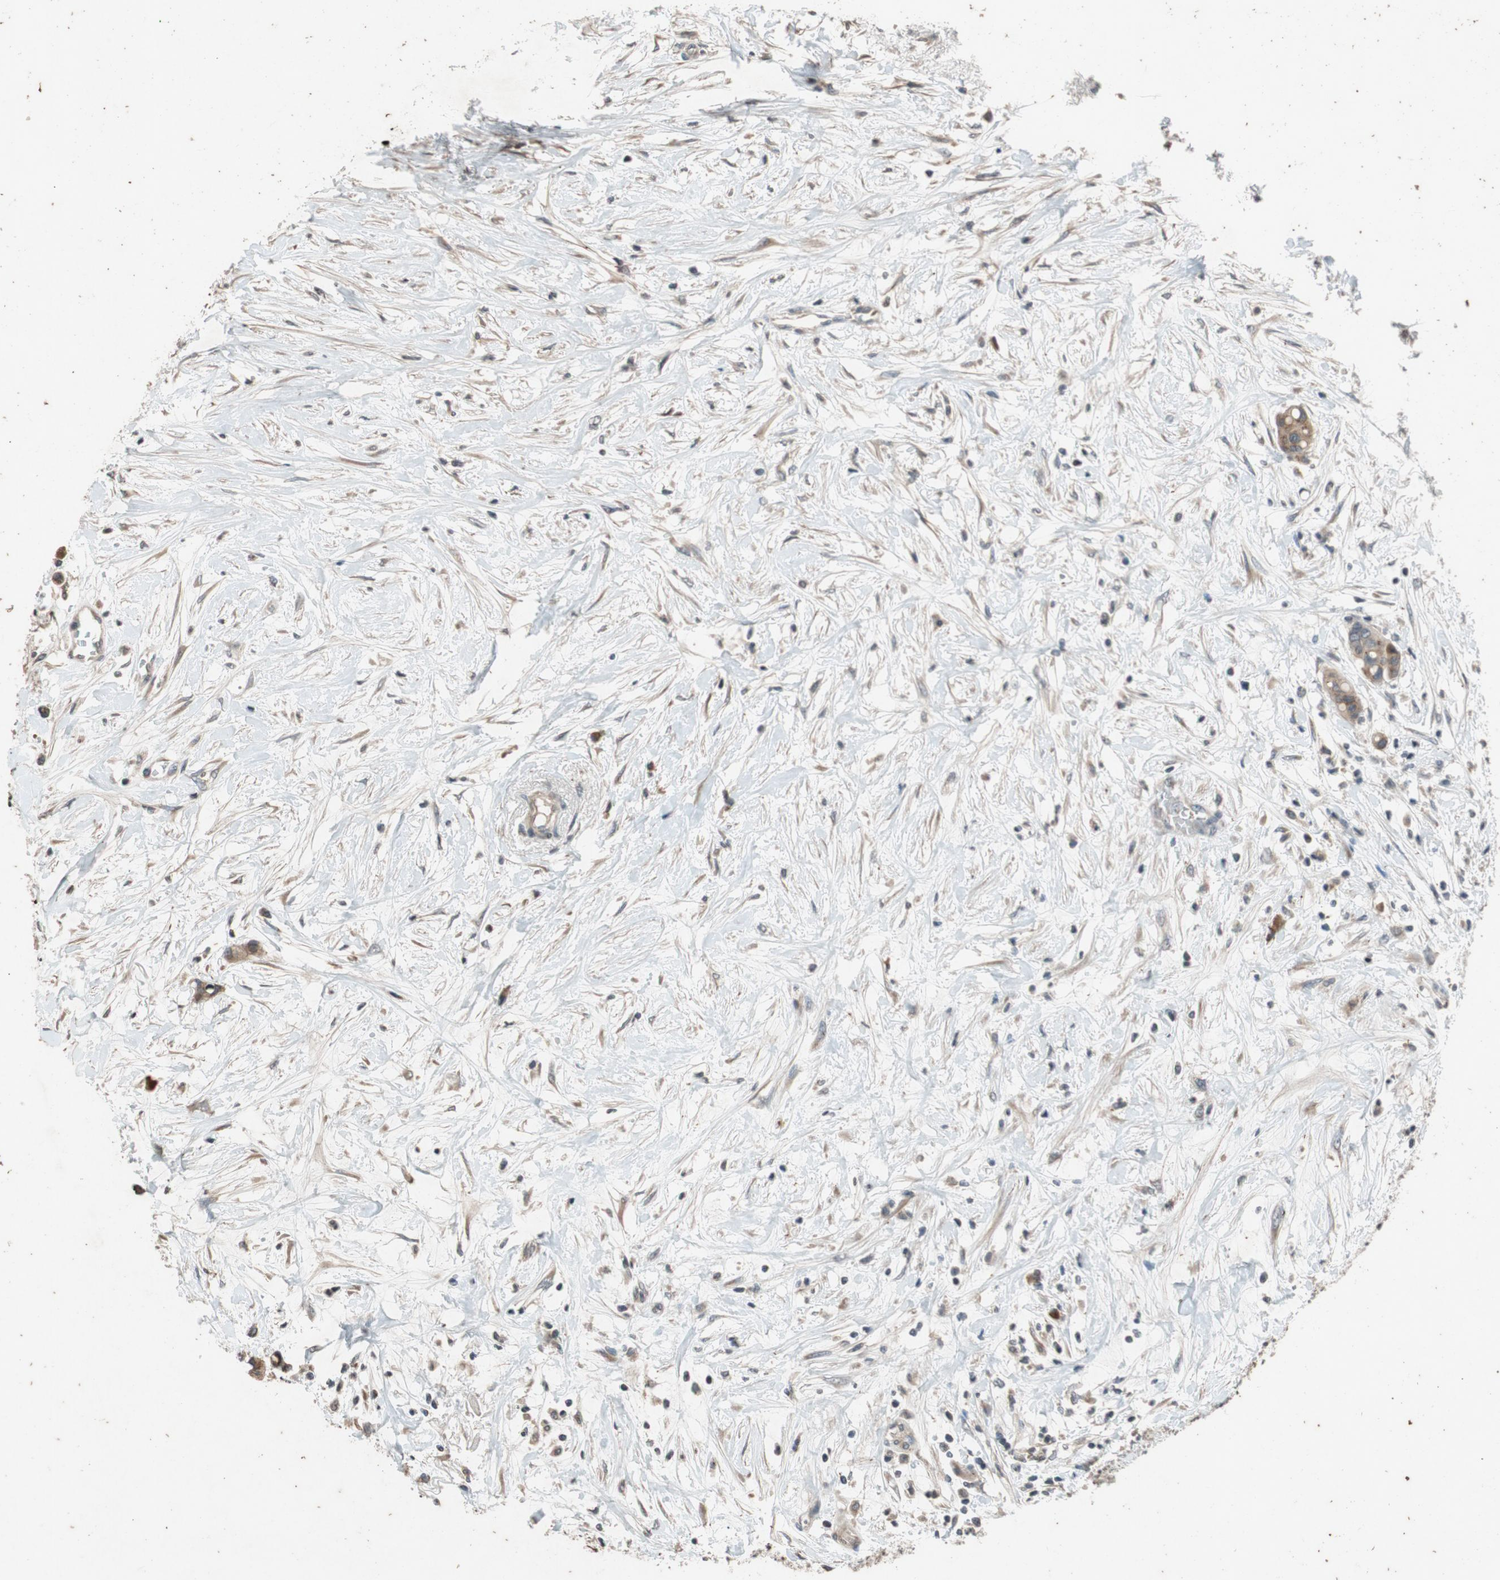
{"staining": {"intensity": "weak", "quantity": ">75%", "location": "cytoplasmic/membranous"}, "tissue": "colorectal cancer", "cell_type": "Tumor cells", "image_type": "cancer", "snomed": [{"axis": "morphology", "description": "Normal tissue, NOS"}, {"axis": "morphology", "description": "Adenocarcinoma, NOS"}, {"axis": "topography", "description": "Colon"}], "caption": "A low amount of weak cytoplasmic/membranous expression is present in about >75% of tumor cells in colorectal cancer (adenocarcinoma) tissue.", "gene": "ATP2C1", "patient": {"sex": "male", "age": 82}}